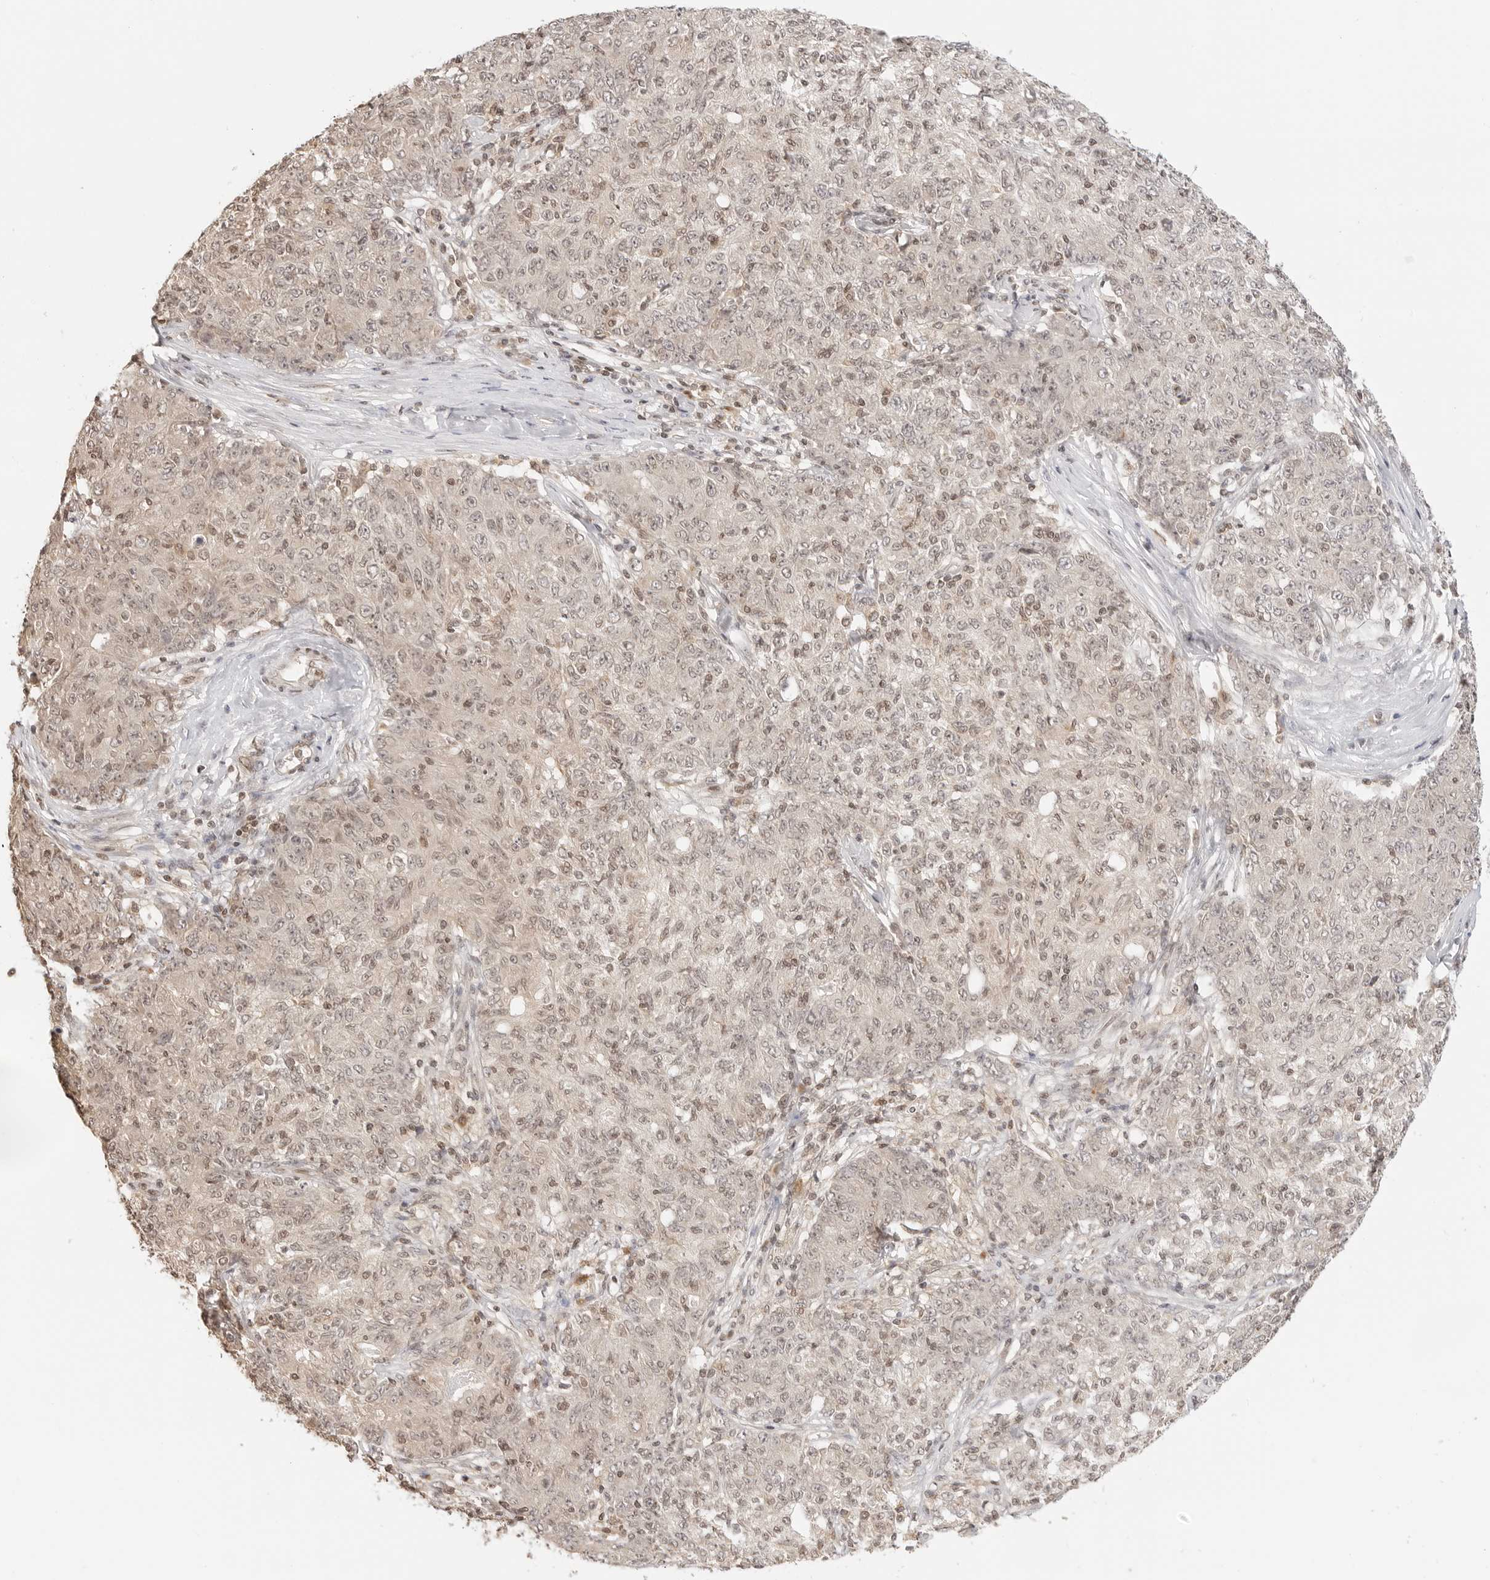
{"staining": {"intensity": "weak", "quantity": "<25%", "location": "nuclear"}, "tissue": "ovarian cancer", "cell_type": "Tumor cells", "image_type": "cancer", "snomed": [{"axis": "morphology", "description": "Carcinoma, endometroid"}, {"axis": "topography", "description": "Ovary"}], "caption": "Tumor cells are negative for protein expression in human endometroid carcinoma (ovarian).", "gene": "POLH", "patient": {"sex": "female", "age": 42}}